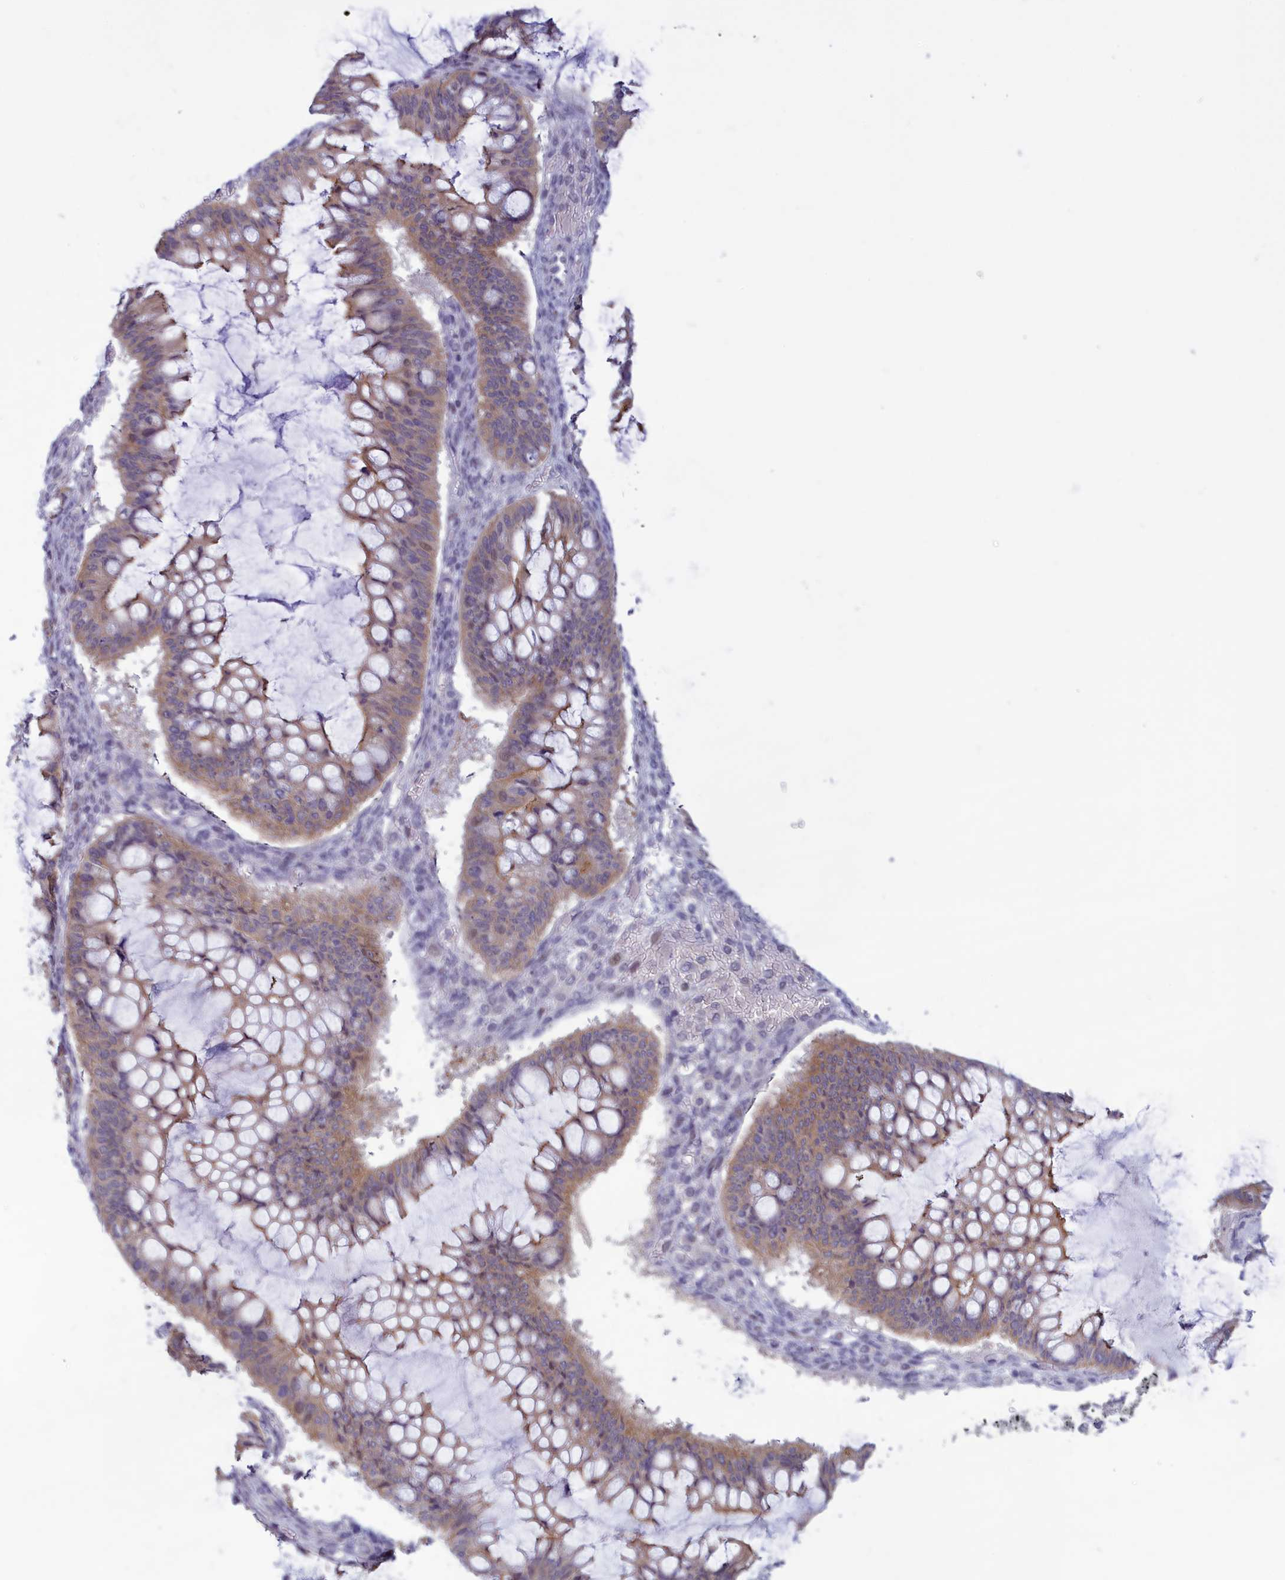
{"staining": {"intensity": "moderate", "quantity": ">75%", "location": "cytoplasmic/membranous"}, "tissue": "ovarian cancer", "cell_type": "Tumor cells", "image_type": "cancer", "snomed": [{"axis": "morphology", "description": "Cystadenocarcinoma, mucinous, NOS"}, {"axis": "topography", "description": "Ovary"}], "caption": "Ovarian cancer (mucinous cystadenocarcinoma) tissue reveals moderate cytoplasmic/membranous positivity in approximately >75% of tumor cells, visualized by immunohistochemistry. Immunohistochemistry stains the protein in brown and the nuclei are stained blue.", "gene": "CORO2A", "patient": {"sex": "female", "age": 73}}